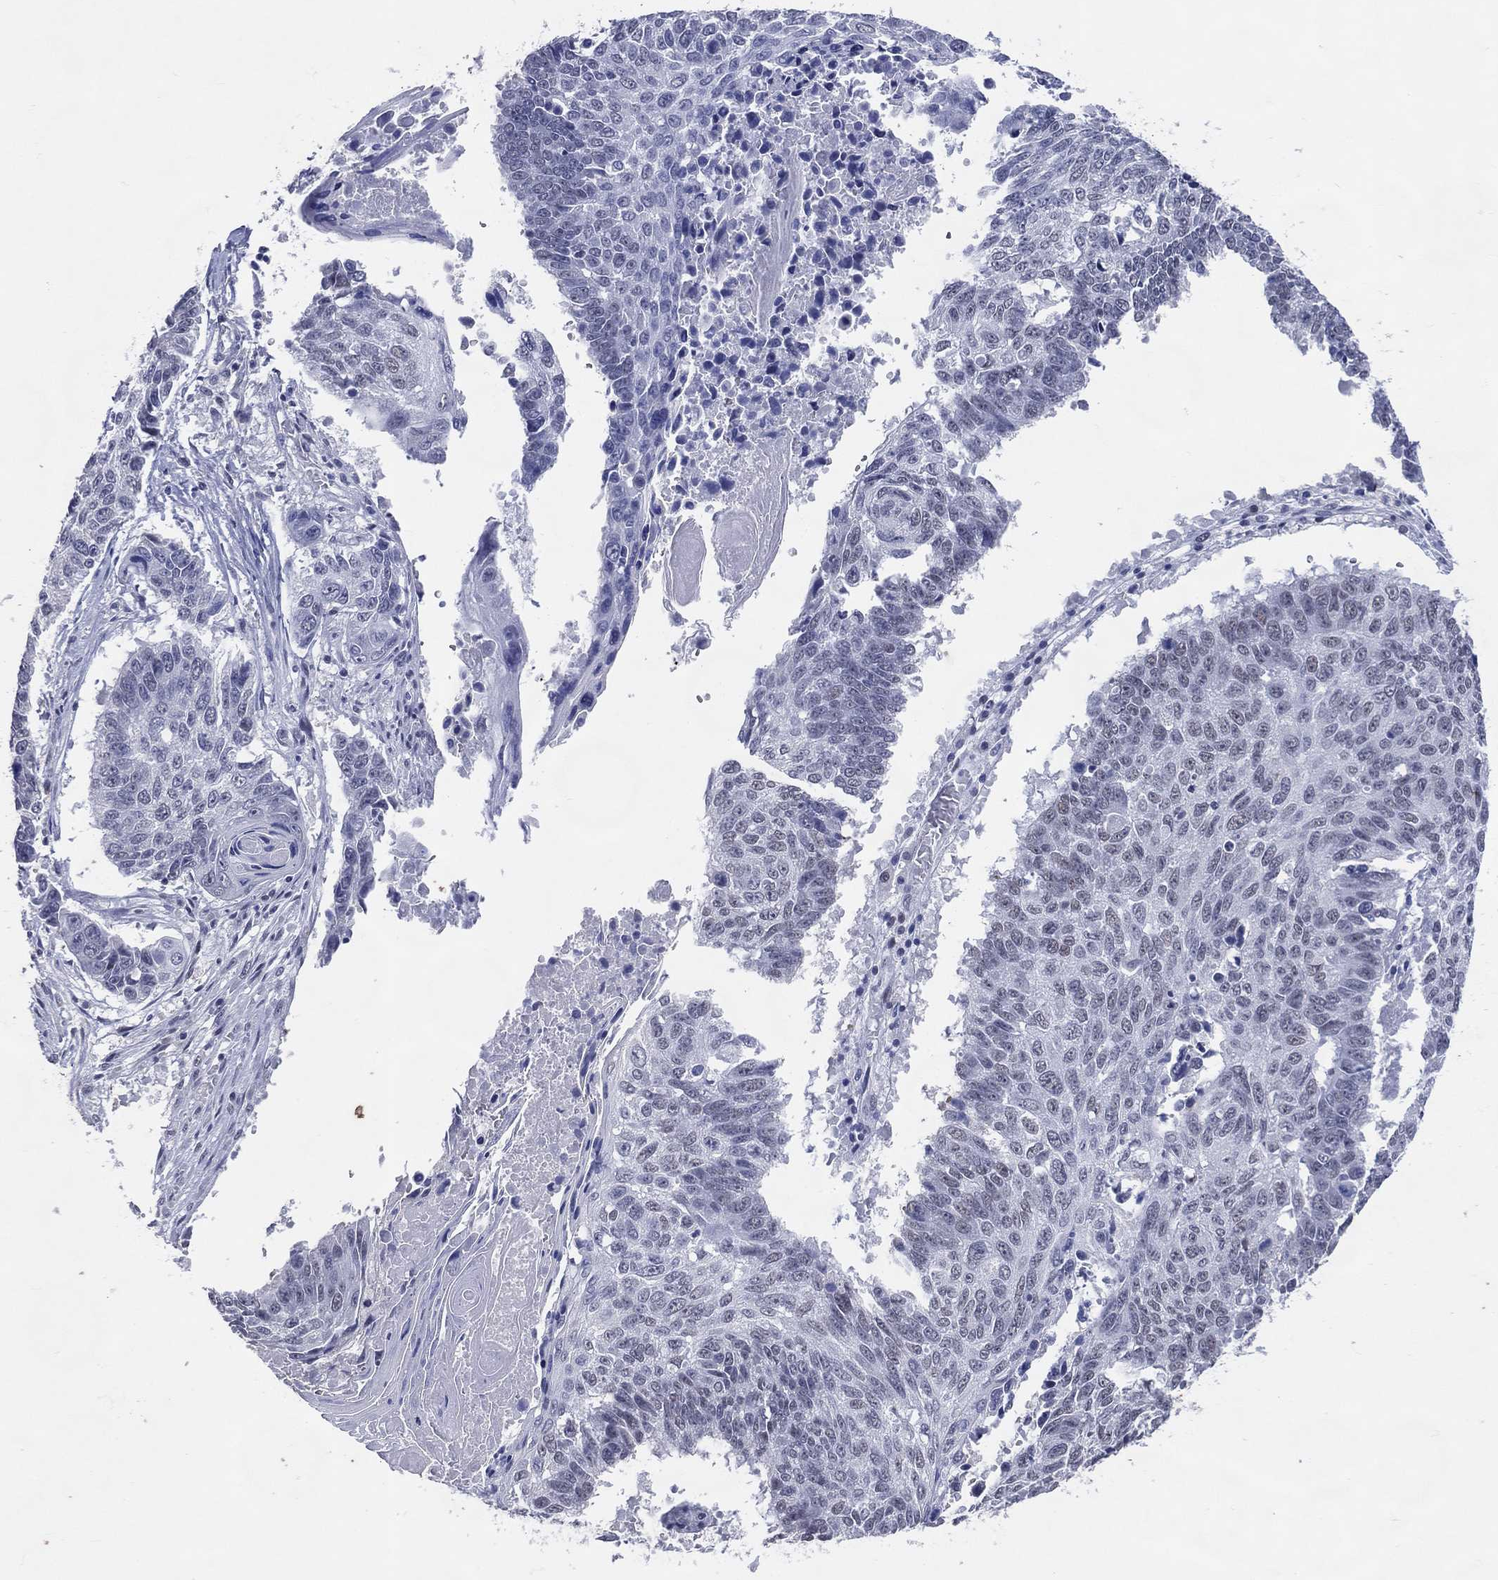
{"staining": {"intensity": "negative", "quantity": "none", "location": "none"}, "tissue": "lung cancer", "cell_type": "Tumor cells", "image_type": "cancer", "snomed": [{"axis": "morphology", "description": "Squamous cell carcinoma, NOS"}, {"axis": "topography", "description": "Lung"}], "caption": "Micrograph shows no significant protein staining in tumor cells of squamous cell carcinoma (lung).", "gene": "CFAP58", "patient": {"sex": "male", "age": 73}}